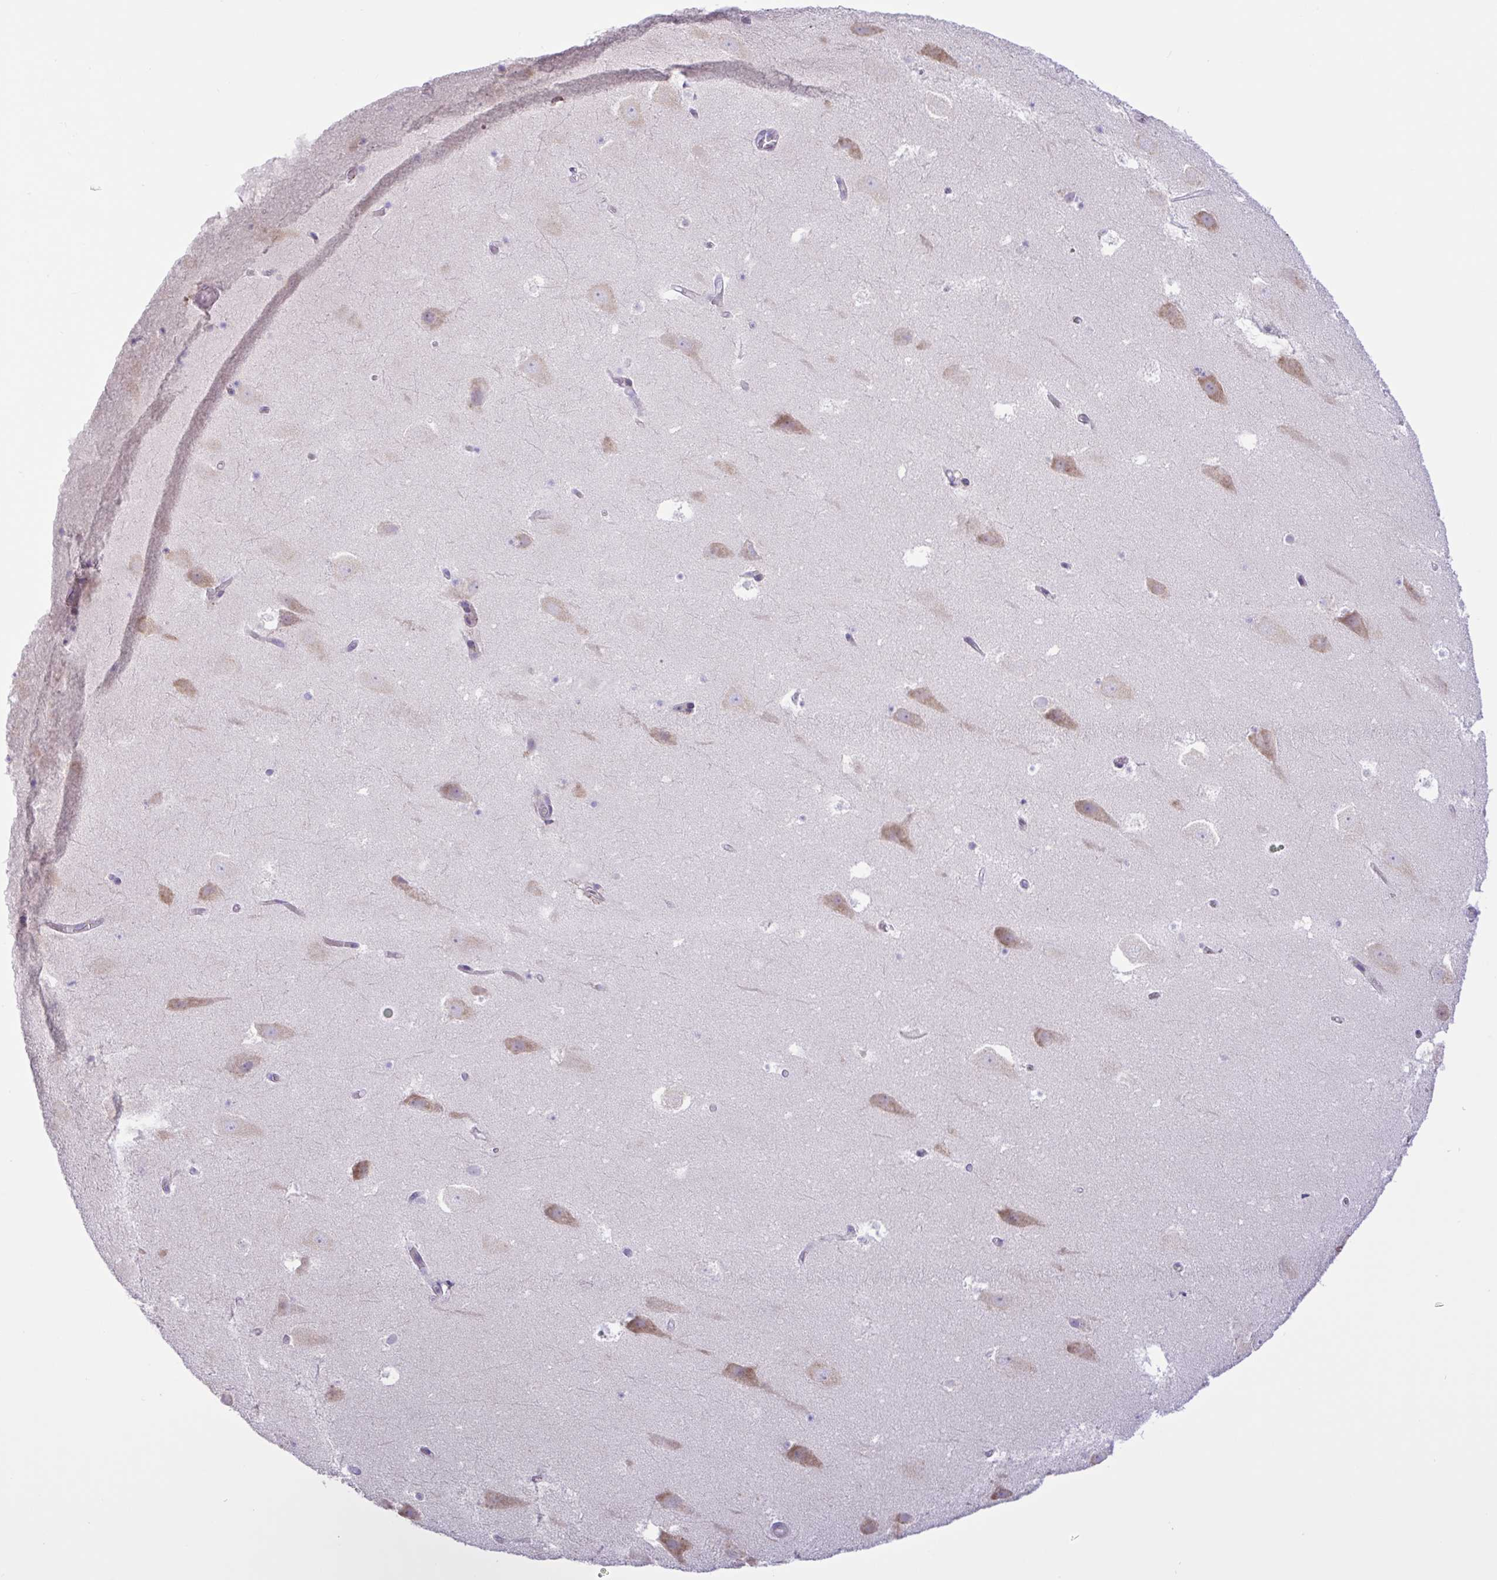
{"staining": {"intensity": "negative", "quantity": "none", "location": "none"}, "tissue": "hippocampus", "cell_type": "Glial cells", "image_type": "normal", "snomed": [{"axis": "morphology", "description": "Normal tissue, NOS"}, {"axis": "topography", "description": "Hippocampus"}], "caption": "This micrograph is of normal hippocampus stained with IHC to label a protein in brown with the nuclei are counter-stained blue. There is no expression in glial cells.", "gene": "DSC3", "patient": {"sex": "female", "age": 42}}